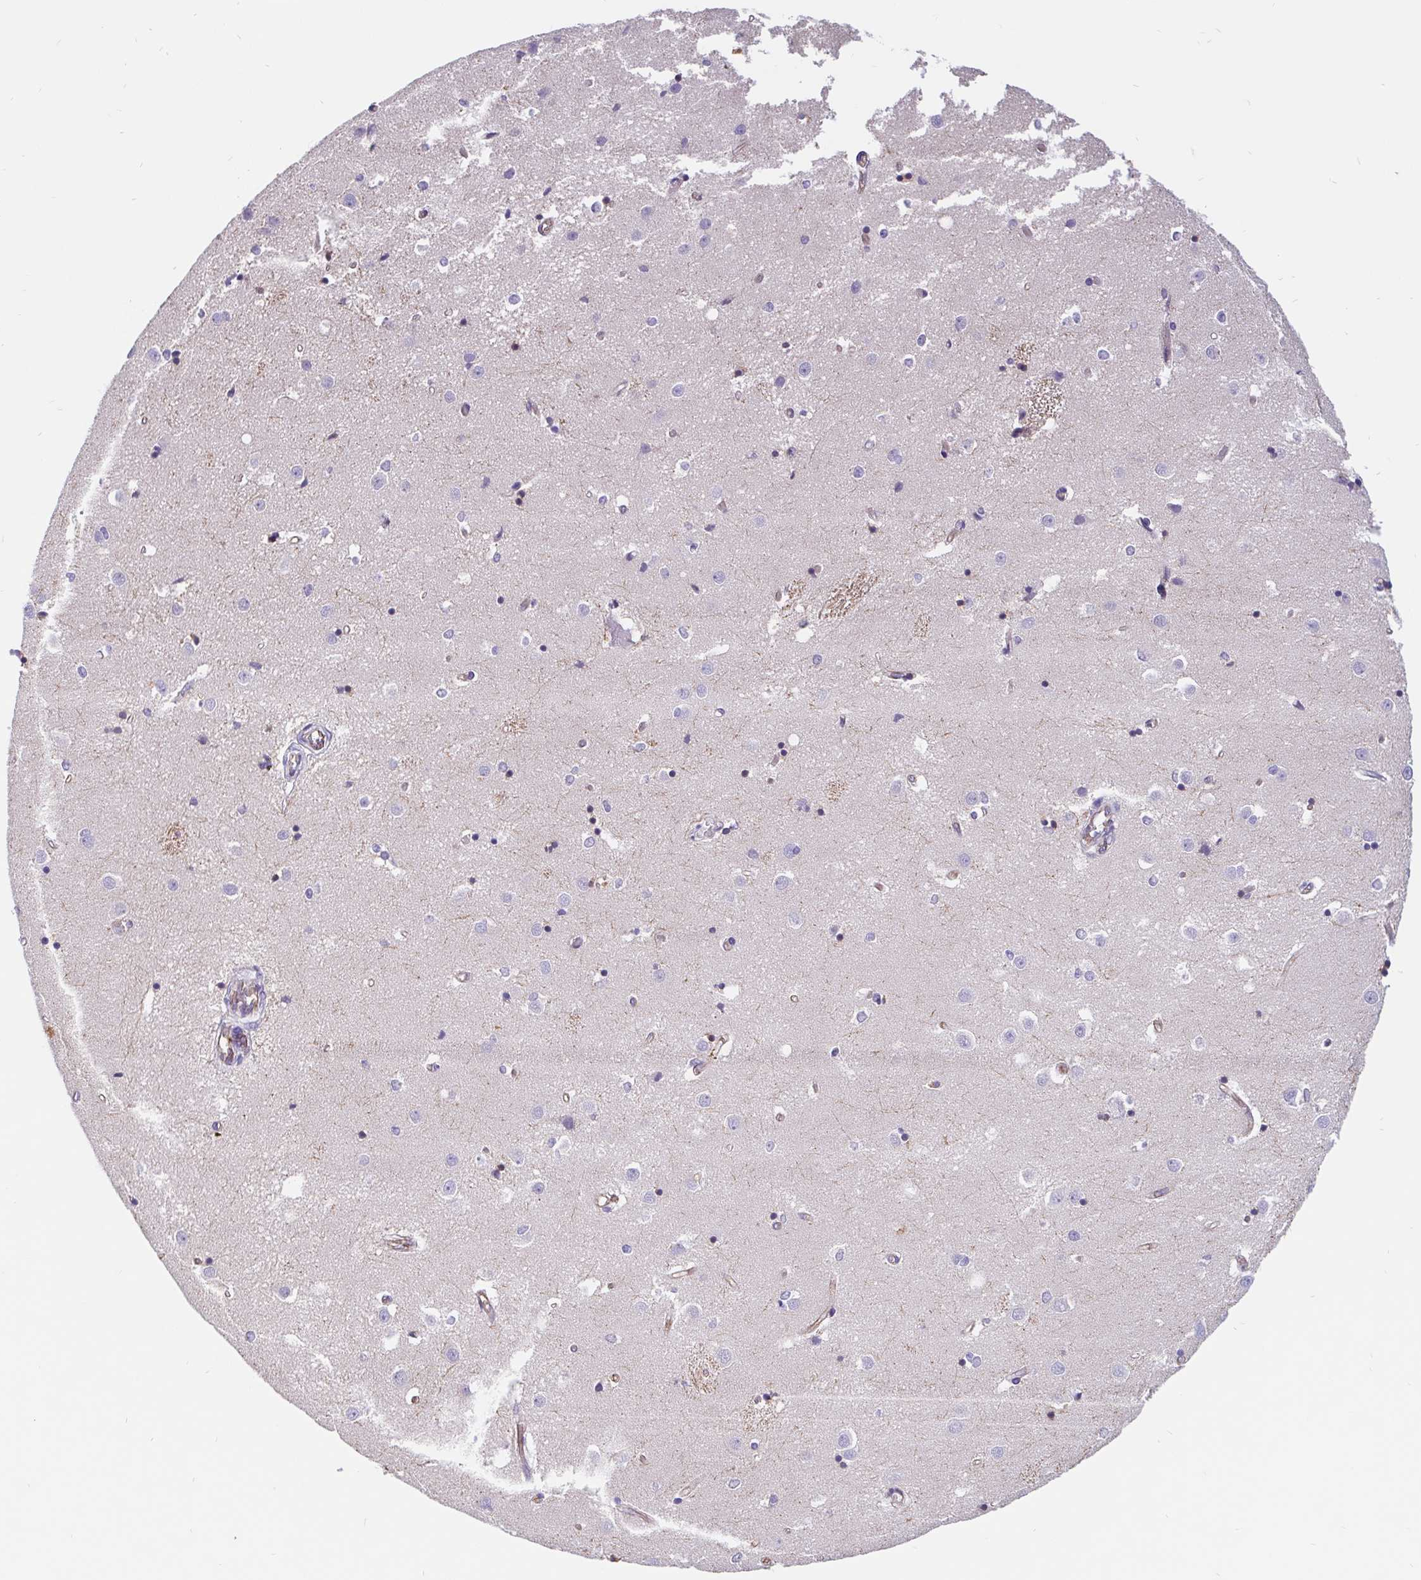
{"staining": {"intensity": "moderate", "quantity": "<25%", "location": "nuclear"}, "tissue": "caudate", "cell_type": "Glial cells", "image_type": "normal", "snomed": [{"axis": "morphology", "description": "Normal tissue, NOS"}, {"axis": "topography", "description": "Lateral ventricle wall"}], "caption": "DAB immunohistochemical staining of benign human caudate displays moderate nuclear protein positivity in about <25% of glial cells. (IHC, brightfield microscopy, high magnification).", "gene": "LIMCH1", "patient": {"sex": "male", "age": 54}}